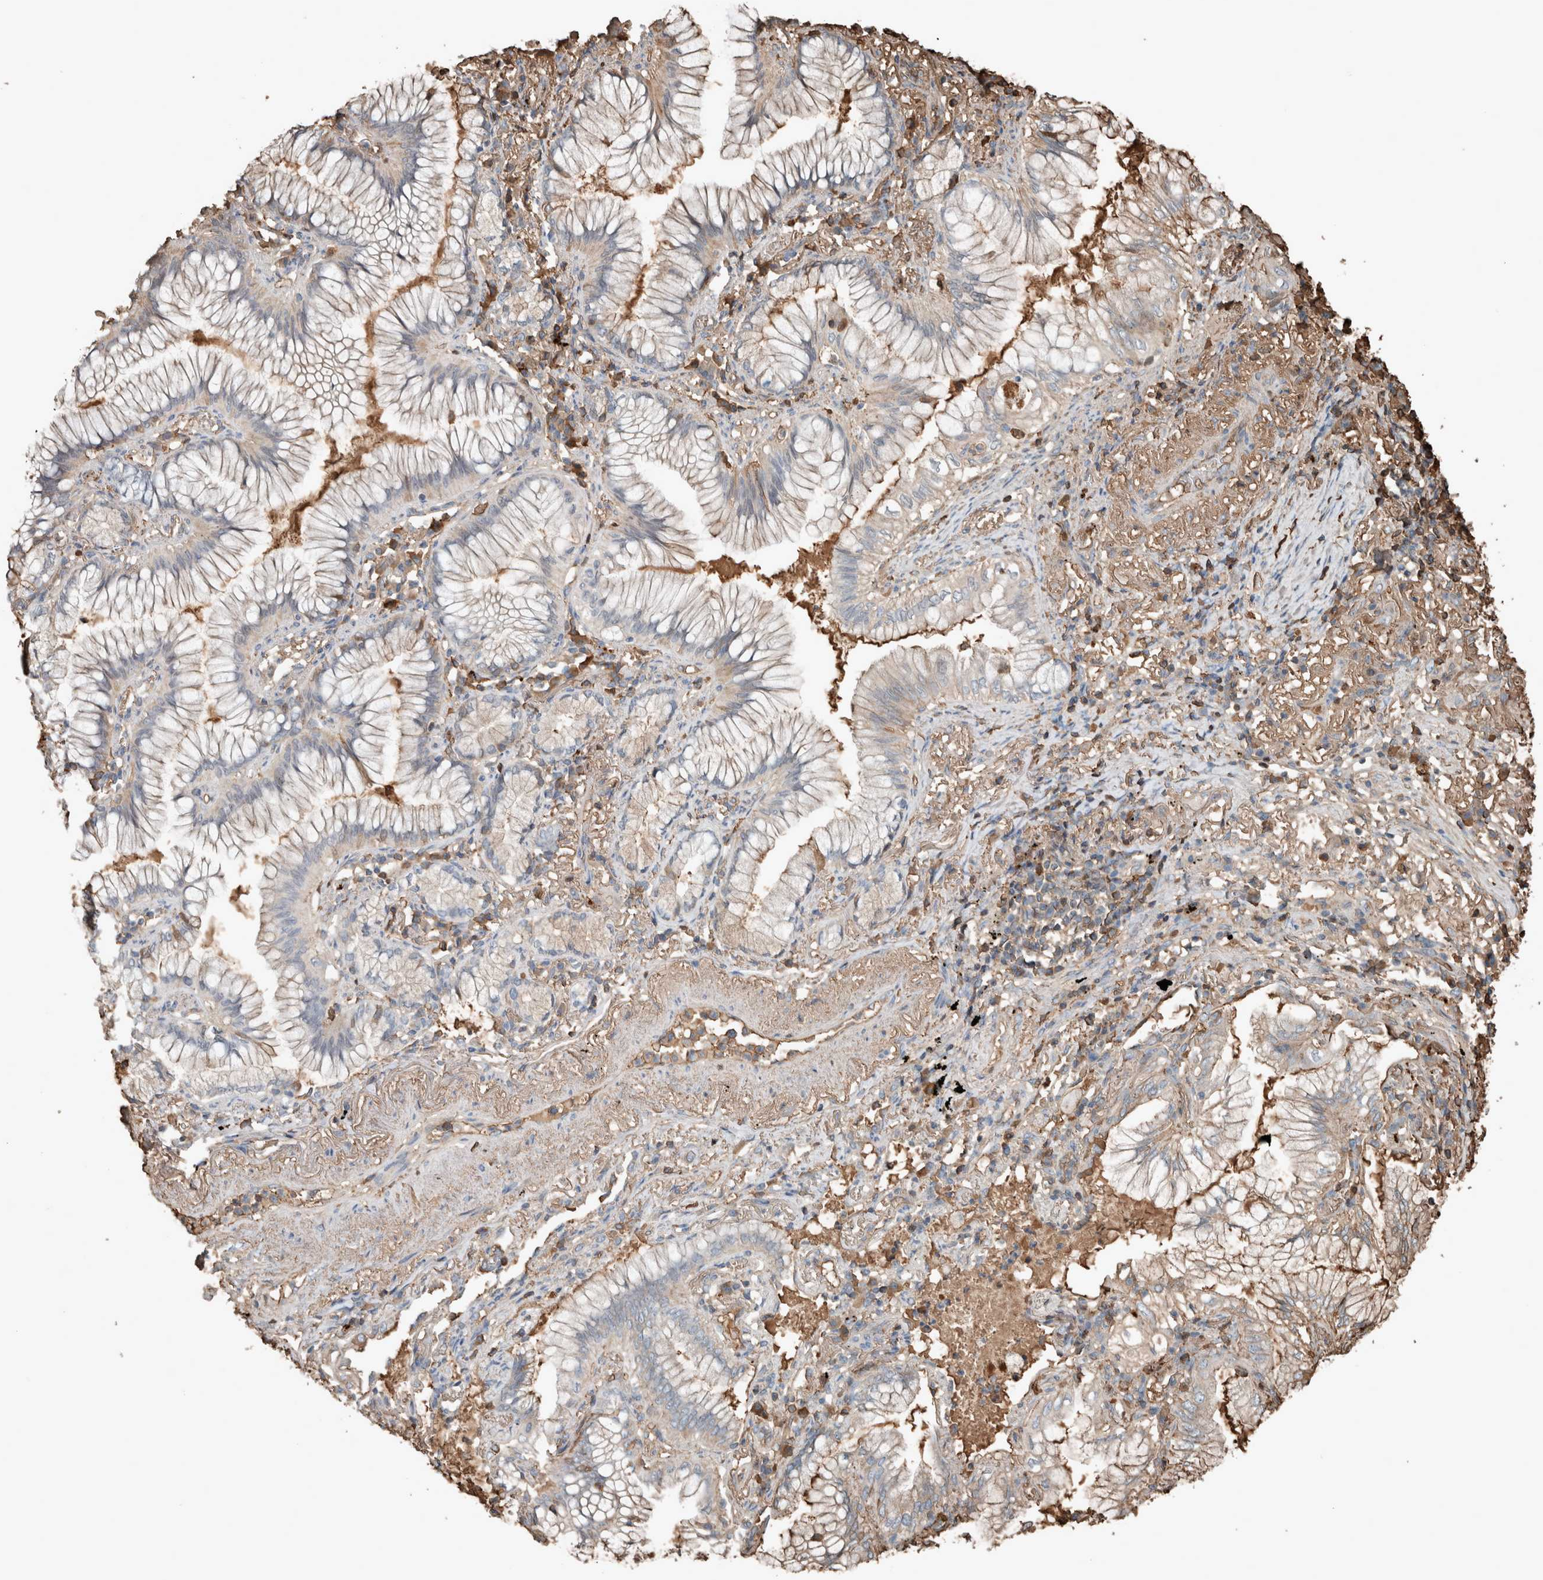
{"staining": {"intensity": "weak", "quantity": "25%-75%", "location": "cytoplasmic/membranous"}, "tissue": "lung cancer", "cell_type": "Tumor cells", "image_type": "cancer", "snomed": [{"axis": "morphology", "description": "Adenocarcinoma, NOS"}, {"axis": "topography", "description": "Lung"}], "caption": "Weak cytoplasmic/membranous staining for a protein is present in about 25%-75% of tumor cells of lung cancer using IHC.", "gene": "USP34", "patient": {"sex": "female", "age": 70}}